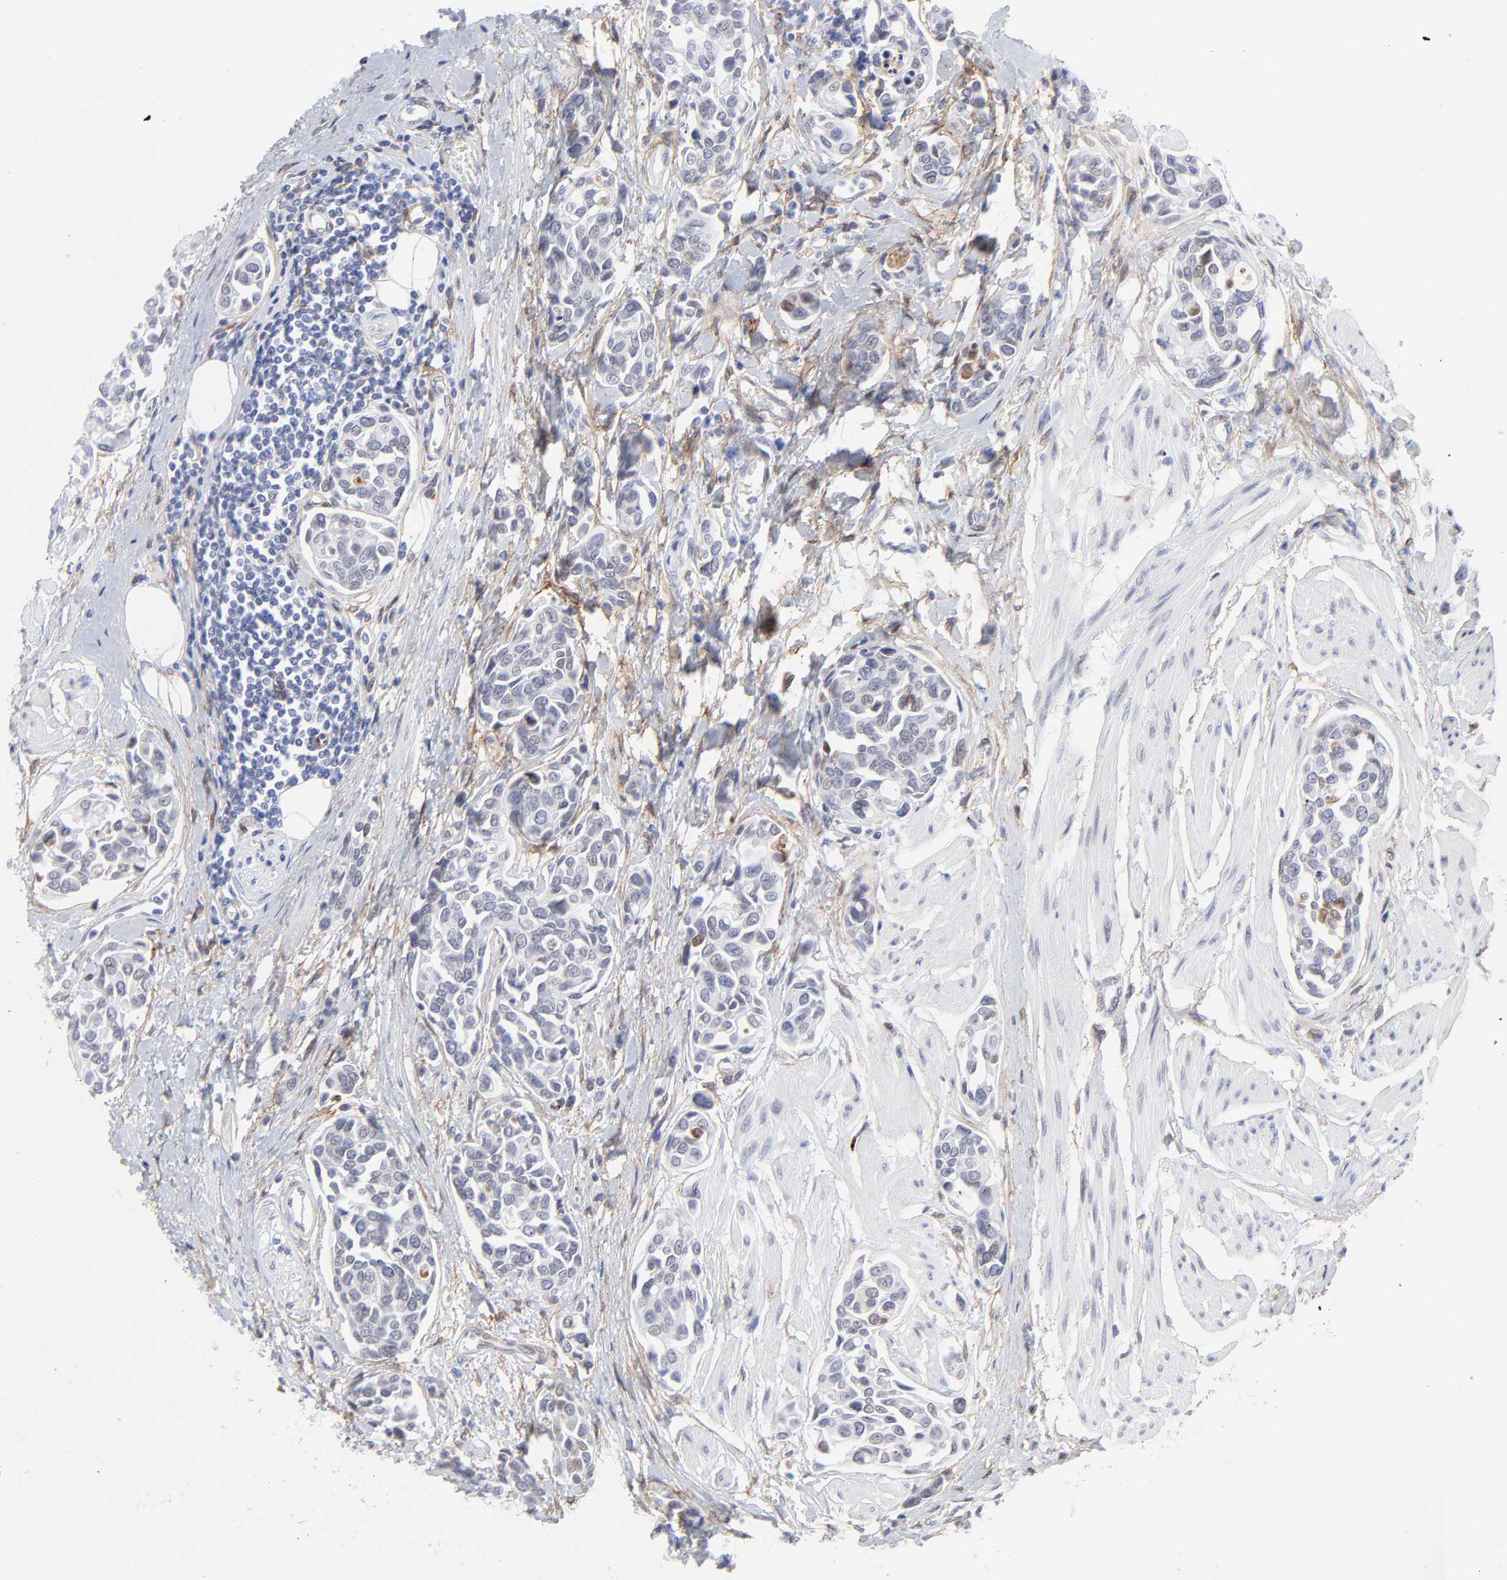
{"staining": {"intensity": "negative", "quantity": "none", "location": "none"}, "tissue": "urothelial cancer", "cell_type": "Tumor cells", "image_type": "cancer", "snomed": [{"axis": "morphology", "description": "Urothelial carcinoma, High grade"}, {"axis": "topography", "description": "Urinary bladder"}], "caption": "Urothelial cancer stained for a protein using immunohistochemistry (IHC) demonstrates no staining tumor cells.", "gene": "PDGFRB", "patient": {"sex": "male", "age": 78}}